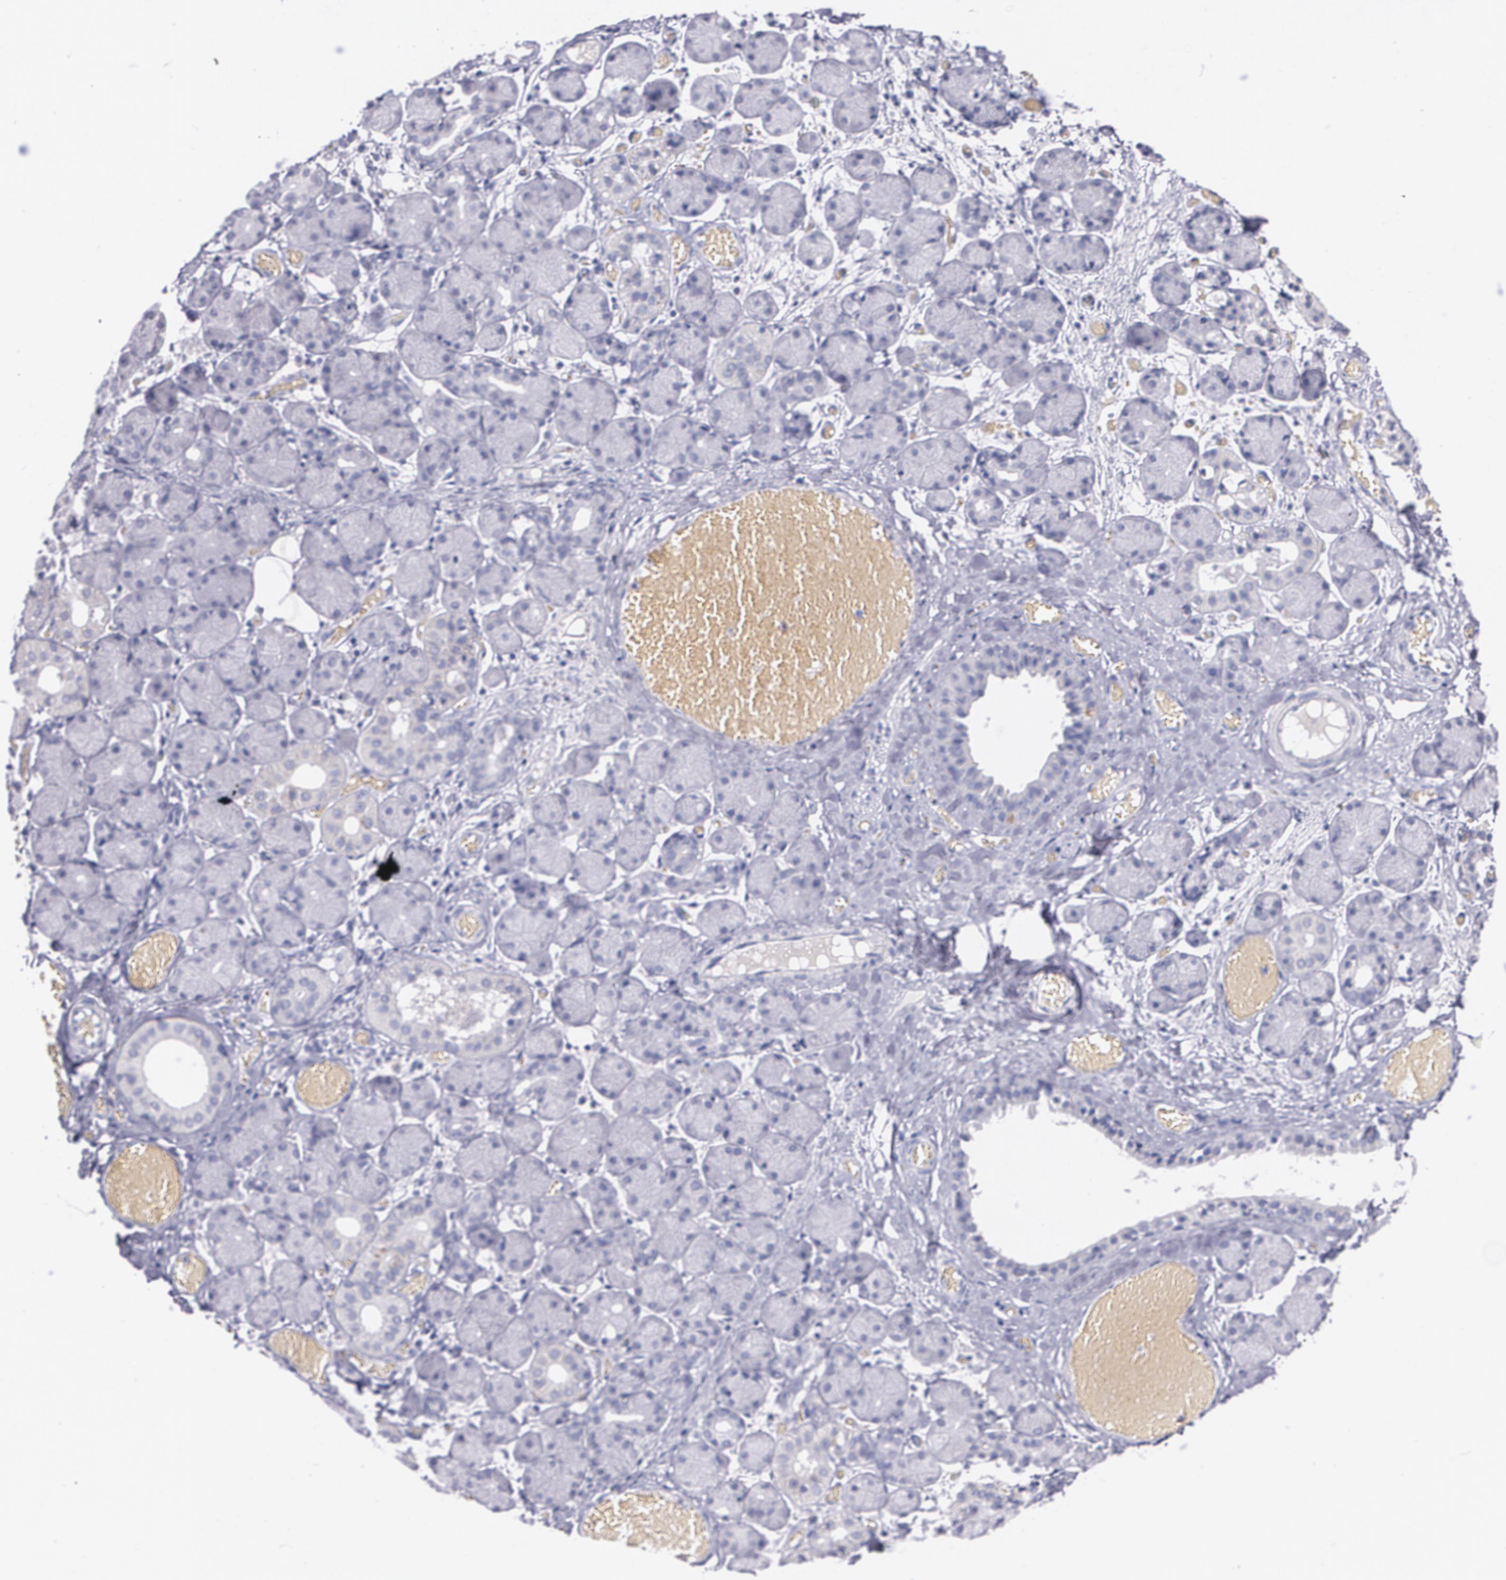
{"staining": {"intensity": "negative", "quantity": "none", "location": "none"}, "tissue": "salivary gland", "cell_type": "Glandular cells", "image_type": "normal", "snomed": [{"axis": "morphology", "description": "Normal tissue, NOS"}, {"axis": "topography", "description": "Salivary gland"}], "caption": "Immunohistochemistry (IHC) micrograph of normal salivary gland: human salivary gland stained with DAB displays no significant protein expression in glandular cells. (DAB (3,3'-diaminobenzidine) immunohistochemistry visualized using brightfield microscopy, high magnification).", "gene": "HMMR", "patient": {"sex": "female", "age": 24}}